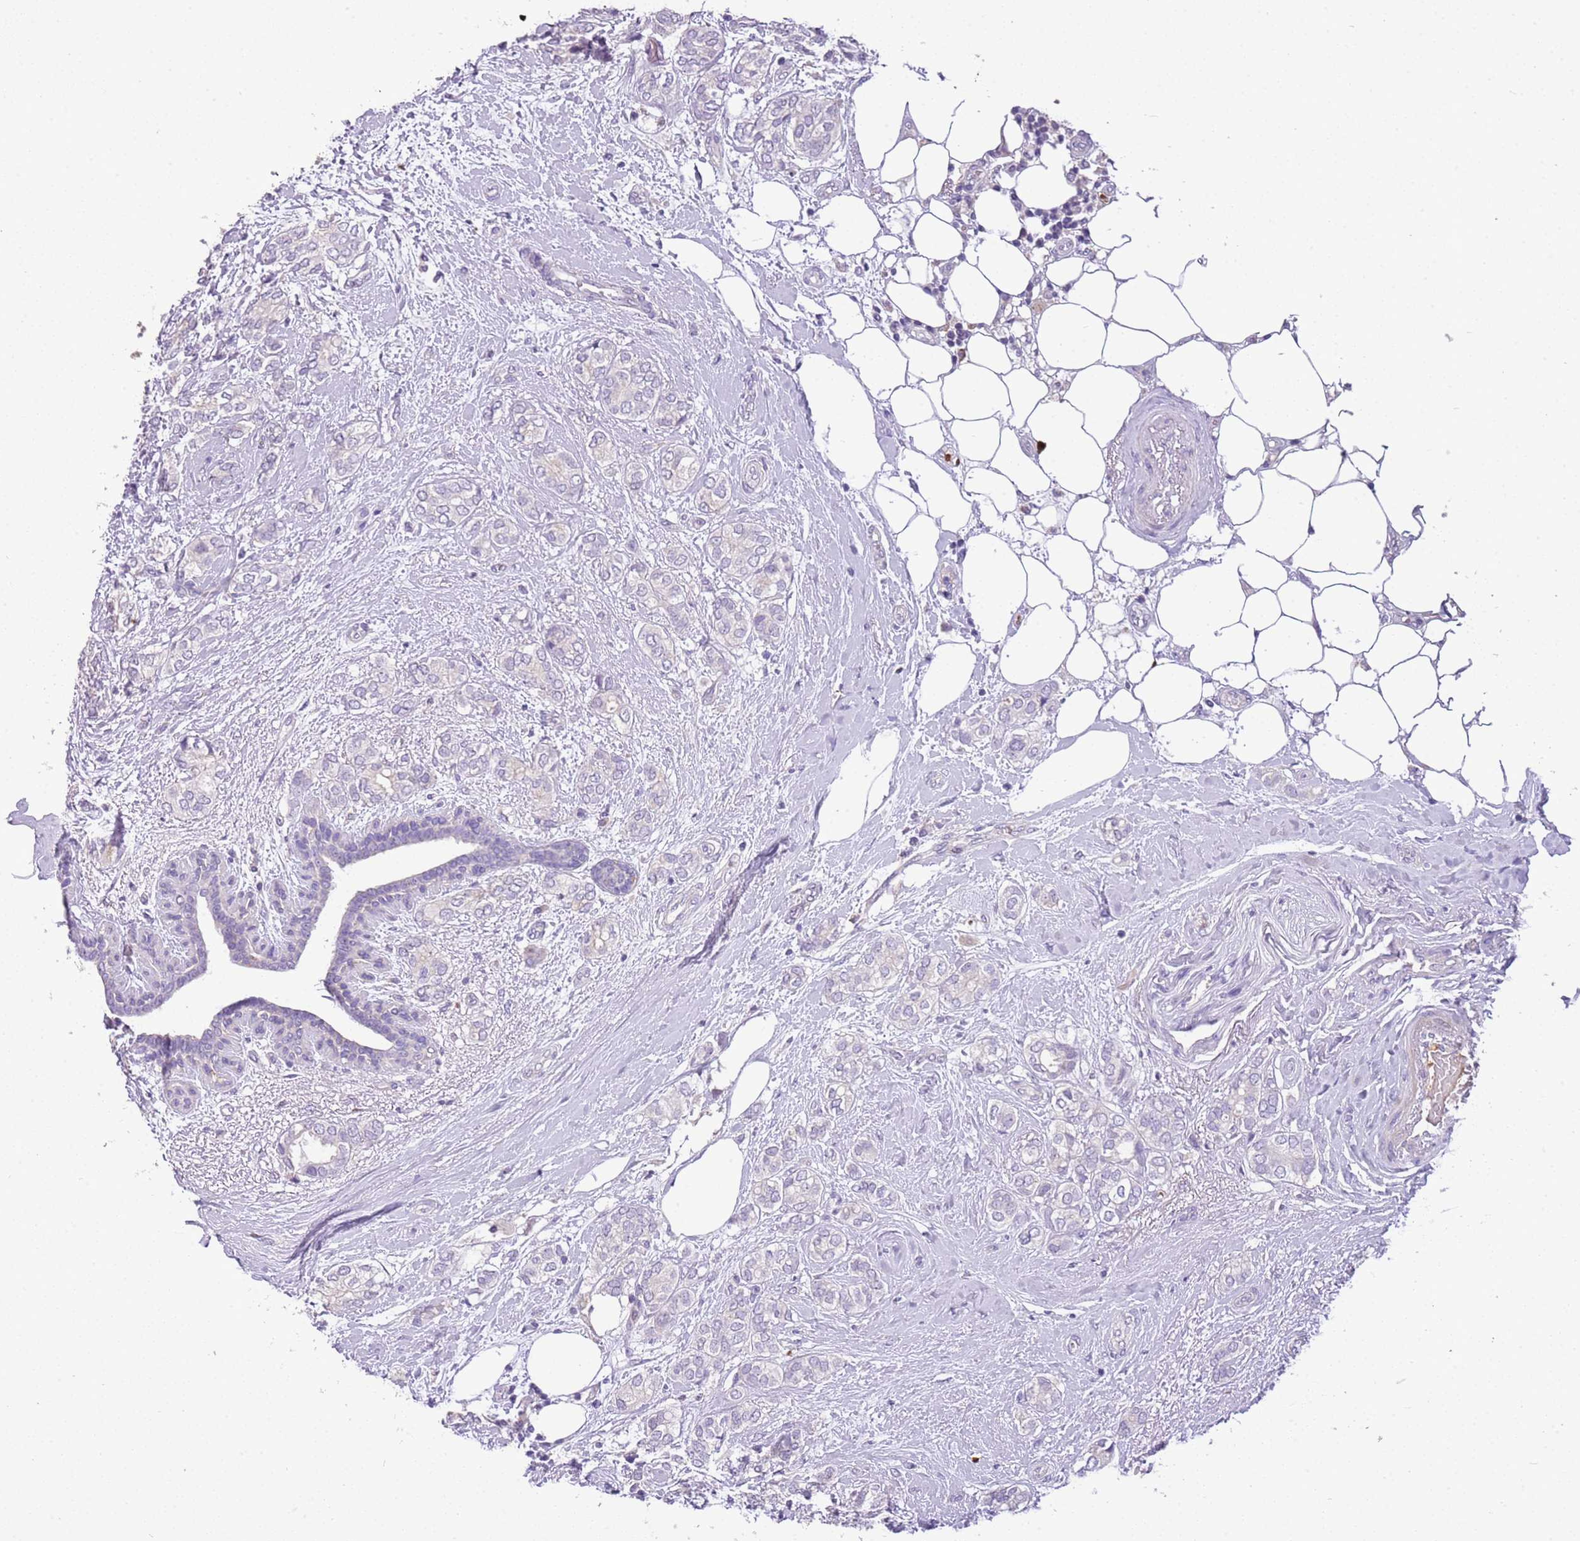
{"staining": {"intensity": "negative", "quantity": "none", "location": "none"}, "tissue": "breast cancer", "cell_type": "Tumor cells", "image_type": "cancer", "snomed": [{"axis": "morphology", "description": "Duct carcinoma"}, {"axis": "topography", "description": "Breast"}], "caption": "Immunohistochemistry image of intraductal carcinoma (breast) stained for a protein (brown), which reveals no expression in tumor cells. Brightfield microscopy of immunohistochemistry (IHC) stained with DAB (3,3'-diaminobenzidine) (brown) and hematoxylin (blue), captured at high magnification.", "gene": "SCAMP5", "patient": {"sex": "female", "age": 73}}